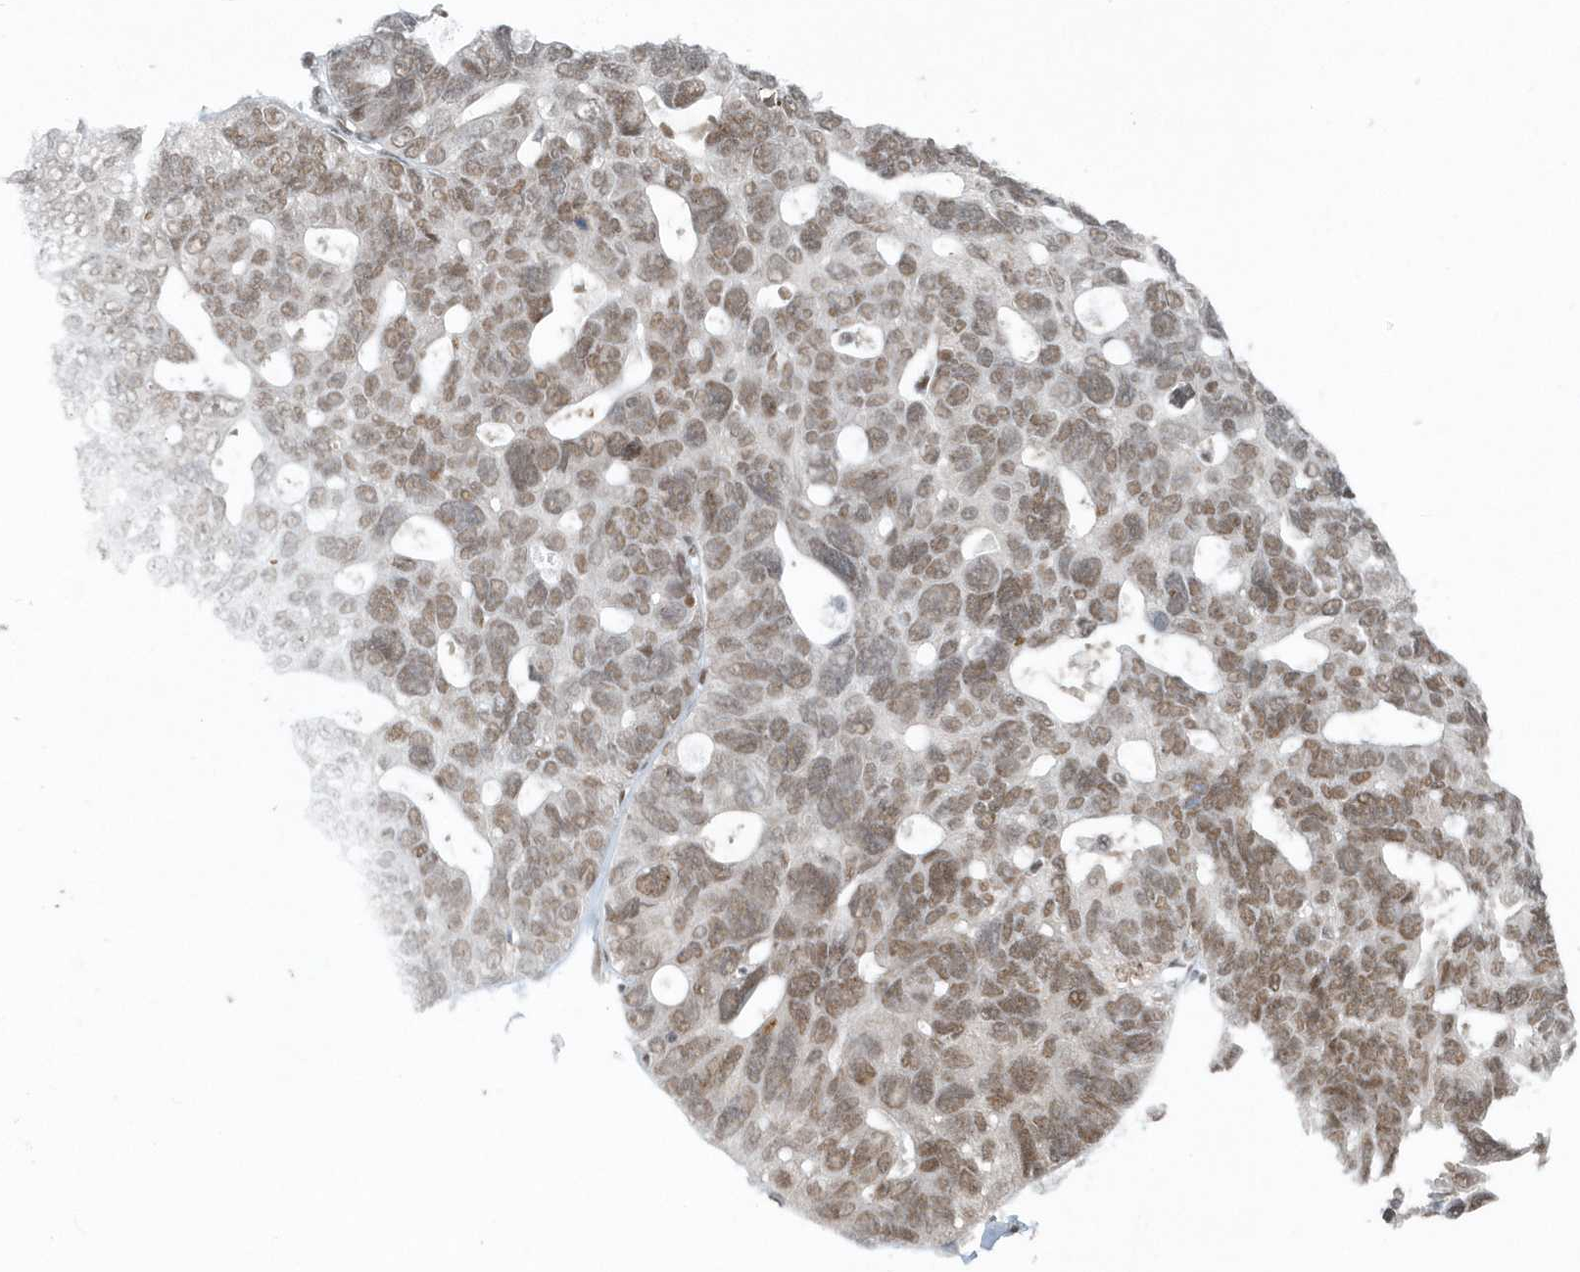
{"staining": {"intensity": "moderate", "quantity": ">75%", "location": "nuclear"}, "tissue": "ovarian cancer", "cell_type": "Tumor cells", "image_type": "cancer", "snomed": [{"axis": "morphology", "description": "Cystadenocarcinoma, serous, NOS"}, {"axis": "topography", "description": "Ovary"}], "caption": "Immunohistochemical staining of human serous cystadenocarcinoma (ovarian) demonstrates moderate nuclear protein positivity in approximately >75% of tumor cells.", "gene": "YTHDC1", "patient": {"sex": "female", "age": 79}}